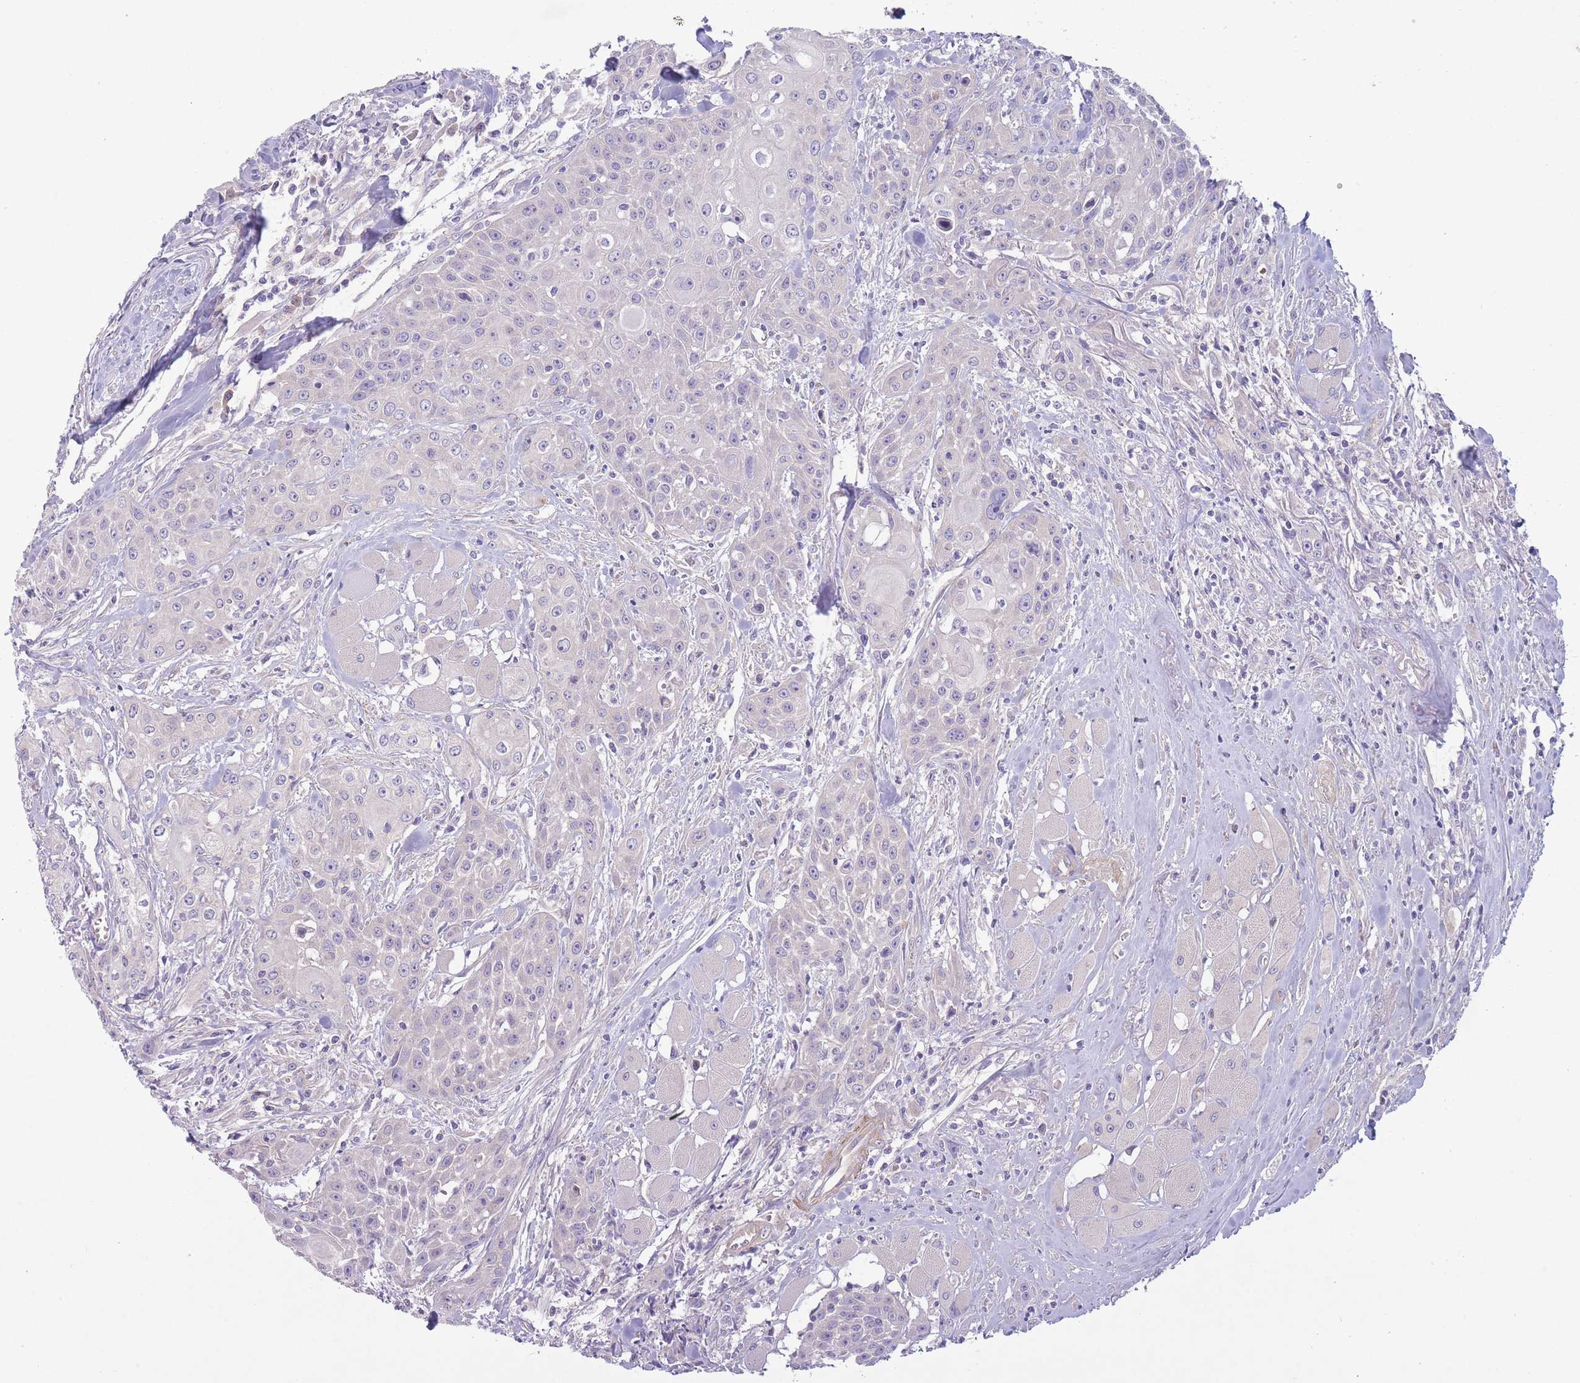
{"staining": {"intensity": "negative", "quantity": "none", "location": "none"}, "tissue": "head and neck cancer", "cell_type": "Tumor cells", "image_type": "cancer", "snomed": [{"axis": "morphology", "description": "Squamous cell carcinoma, NOS"}, {"axis": "topography", "description": "Oral tissue"}, {"axis": "topography", "description": "Head-Neck"}], "caption": "Immunohistochemistry (IHC) of human head and neck squamous cell carcinoma displays no expression in tumor cells.", "gene": "PNPLA5", "patient": {"sex": "female", "age": 82}}